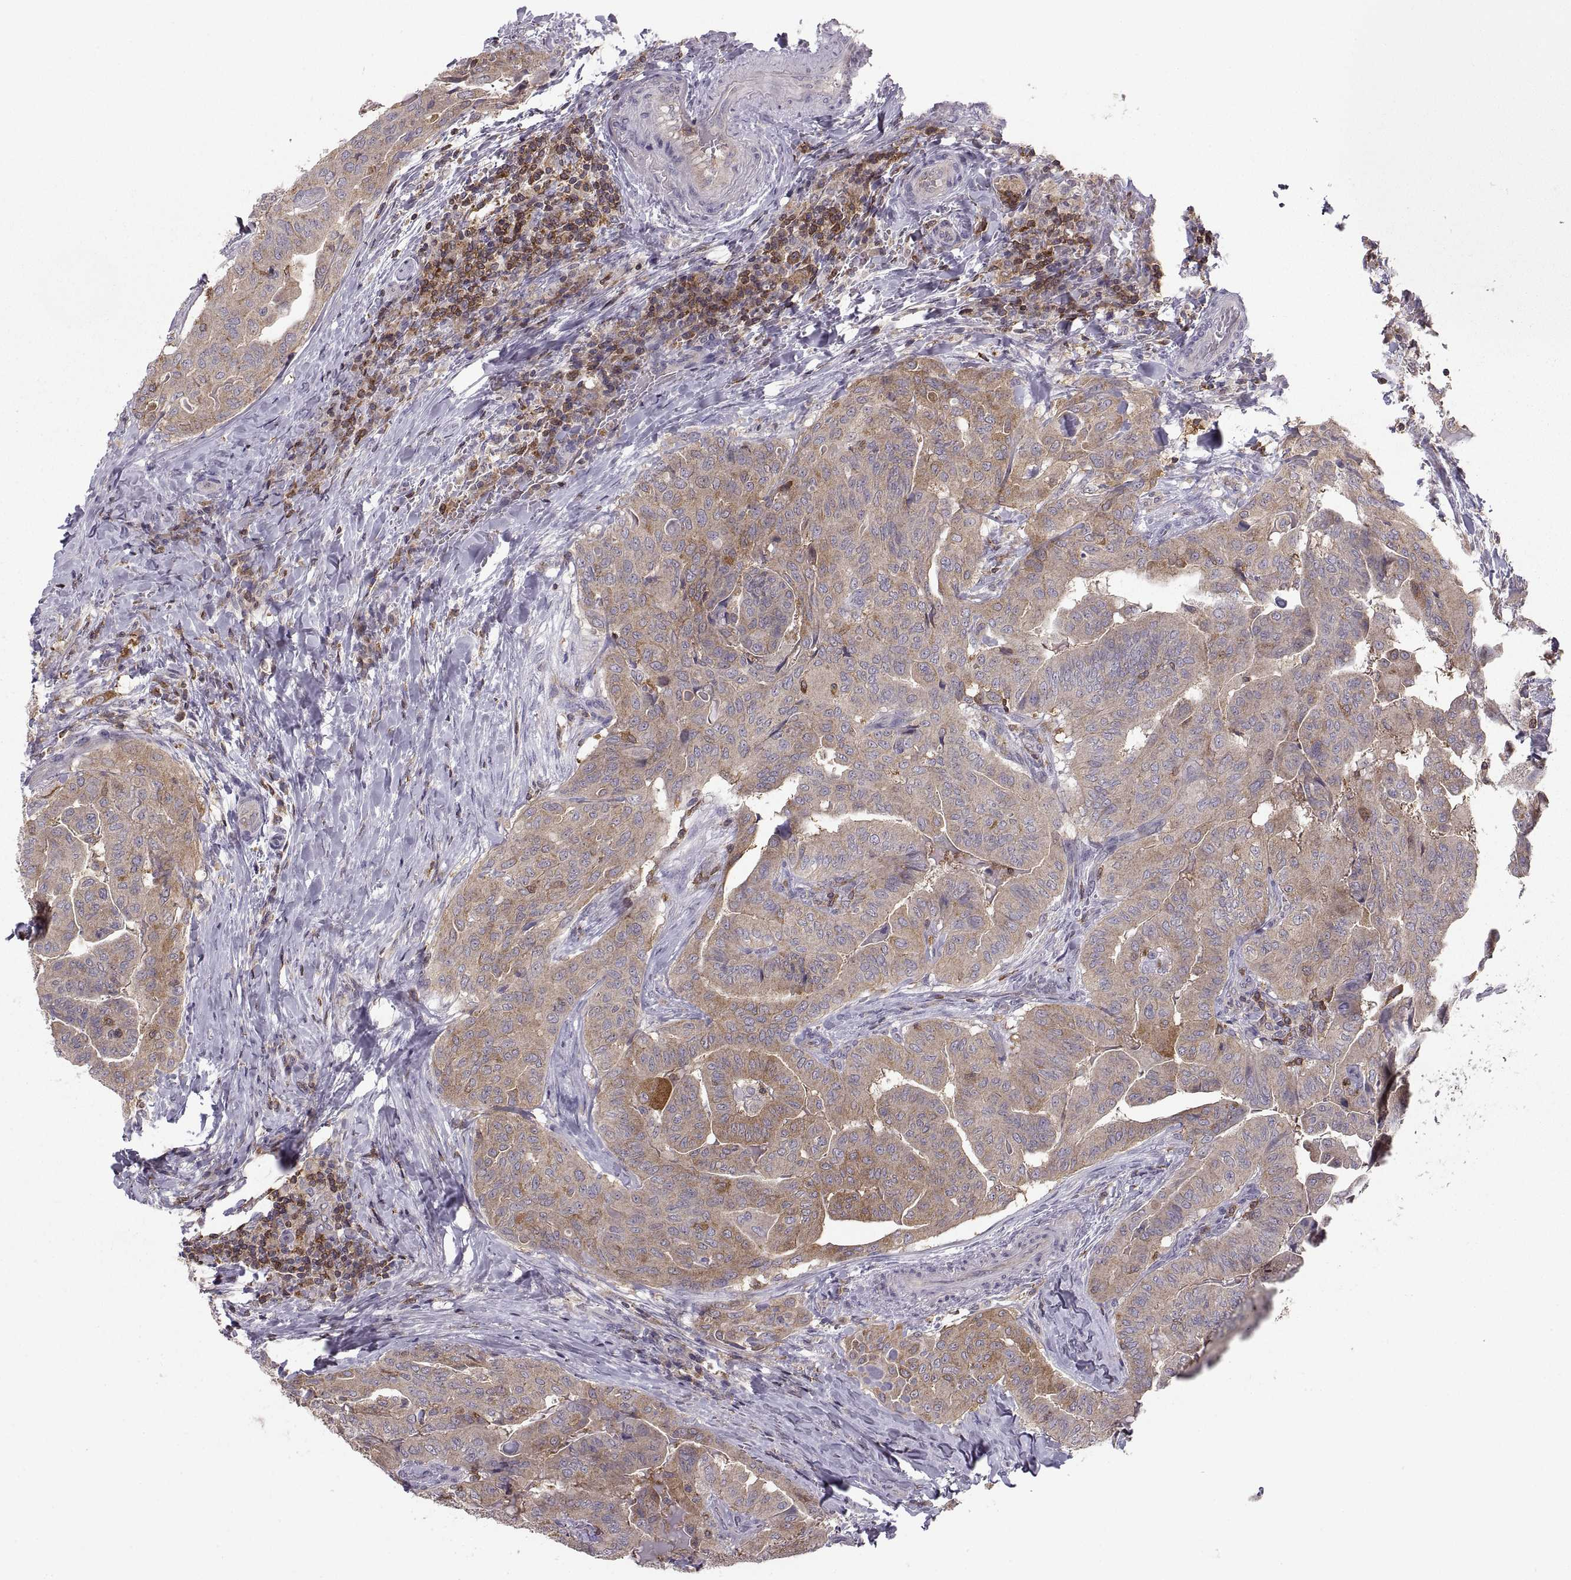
{"staining": {"intensity": "moderate", "quantity": "<25%", "location": "cytoplasmic/membranous"}, "tissue": "thyroid cancer", "cell_type": "Tumor cells", "image_type": "cancer", "snomed": [{"axis": "morphology", "description": "Papillary adenocarcinoma, NOS"}, {"axis": "topography", "description": "Thyroid gland"}], "caption": "Immunohistochemical staining of human papillary adenocarcinoma (thyroid) shows moderate cytoplasmic/membranous protein expression in approximately <25% of tumor cells.", "gene": "EZR", "patient": {"sex": "female", "age": 68}}